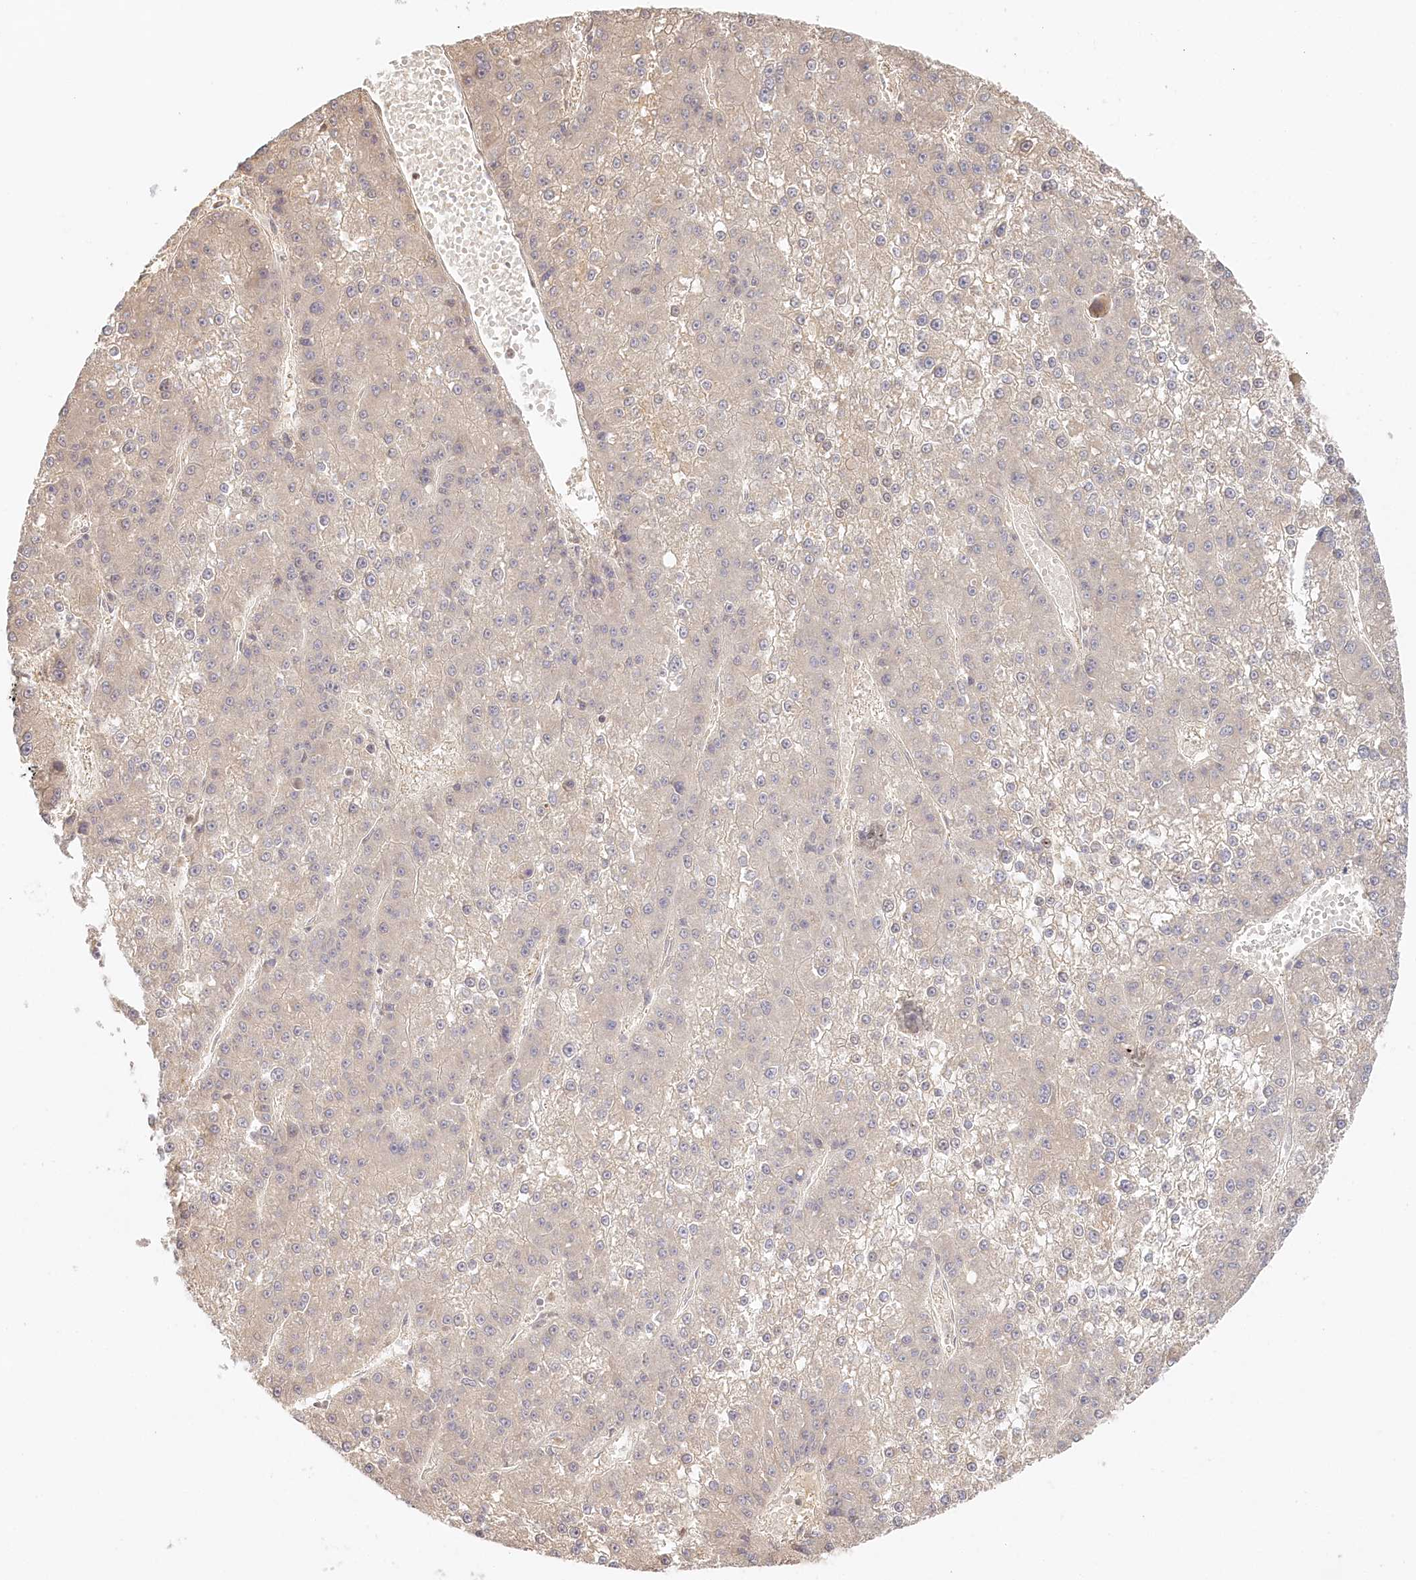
{"staining": {"intensity": "negative", "quantity": "none", "location": "none"}, "tissue": "liver cancer", "cell_type": "Tumor cells", "image_type": "cancer", "snomed": [{"axis": "morphology", "description": "Carcinoma, Hepatocellular, NOS"}, {"axis": "topography", "description": "Liver"}], "caption": "This is an immunohistochemistry micrograph of human liver hepatocellular carcinoma. There is no staining in tumor cells.", "gene": "VSIG1", "patient": {"sex": "female", "age": 73}}